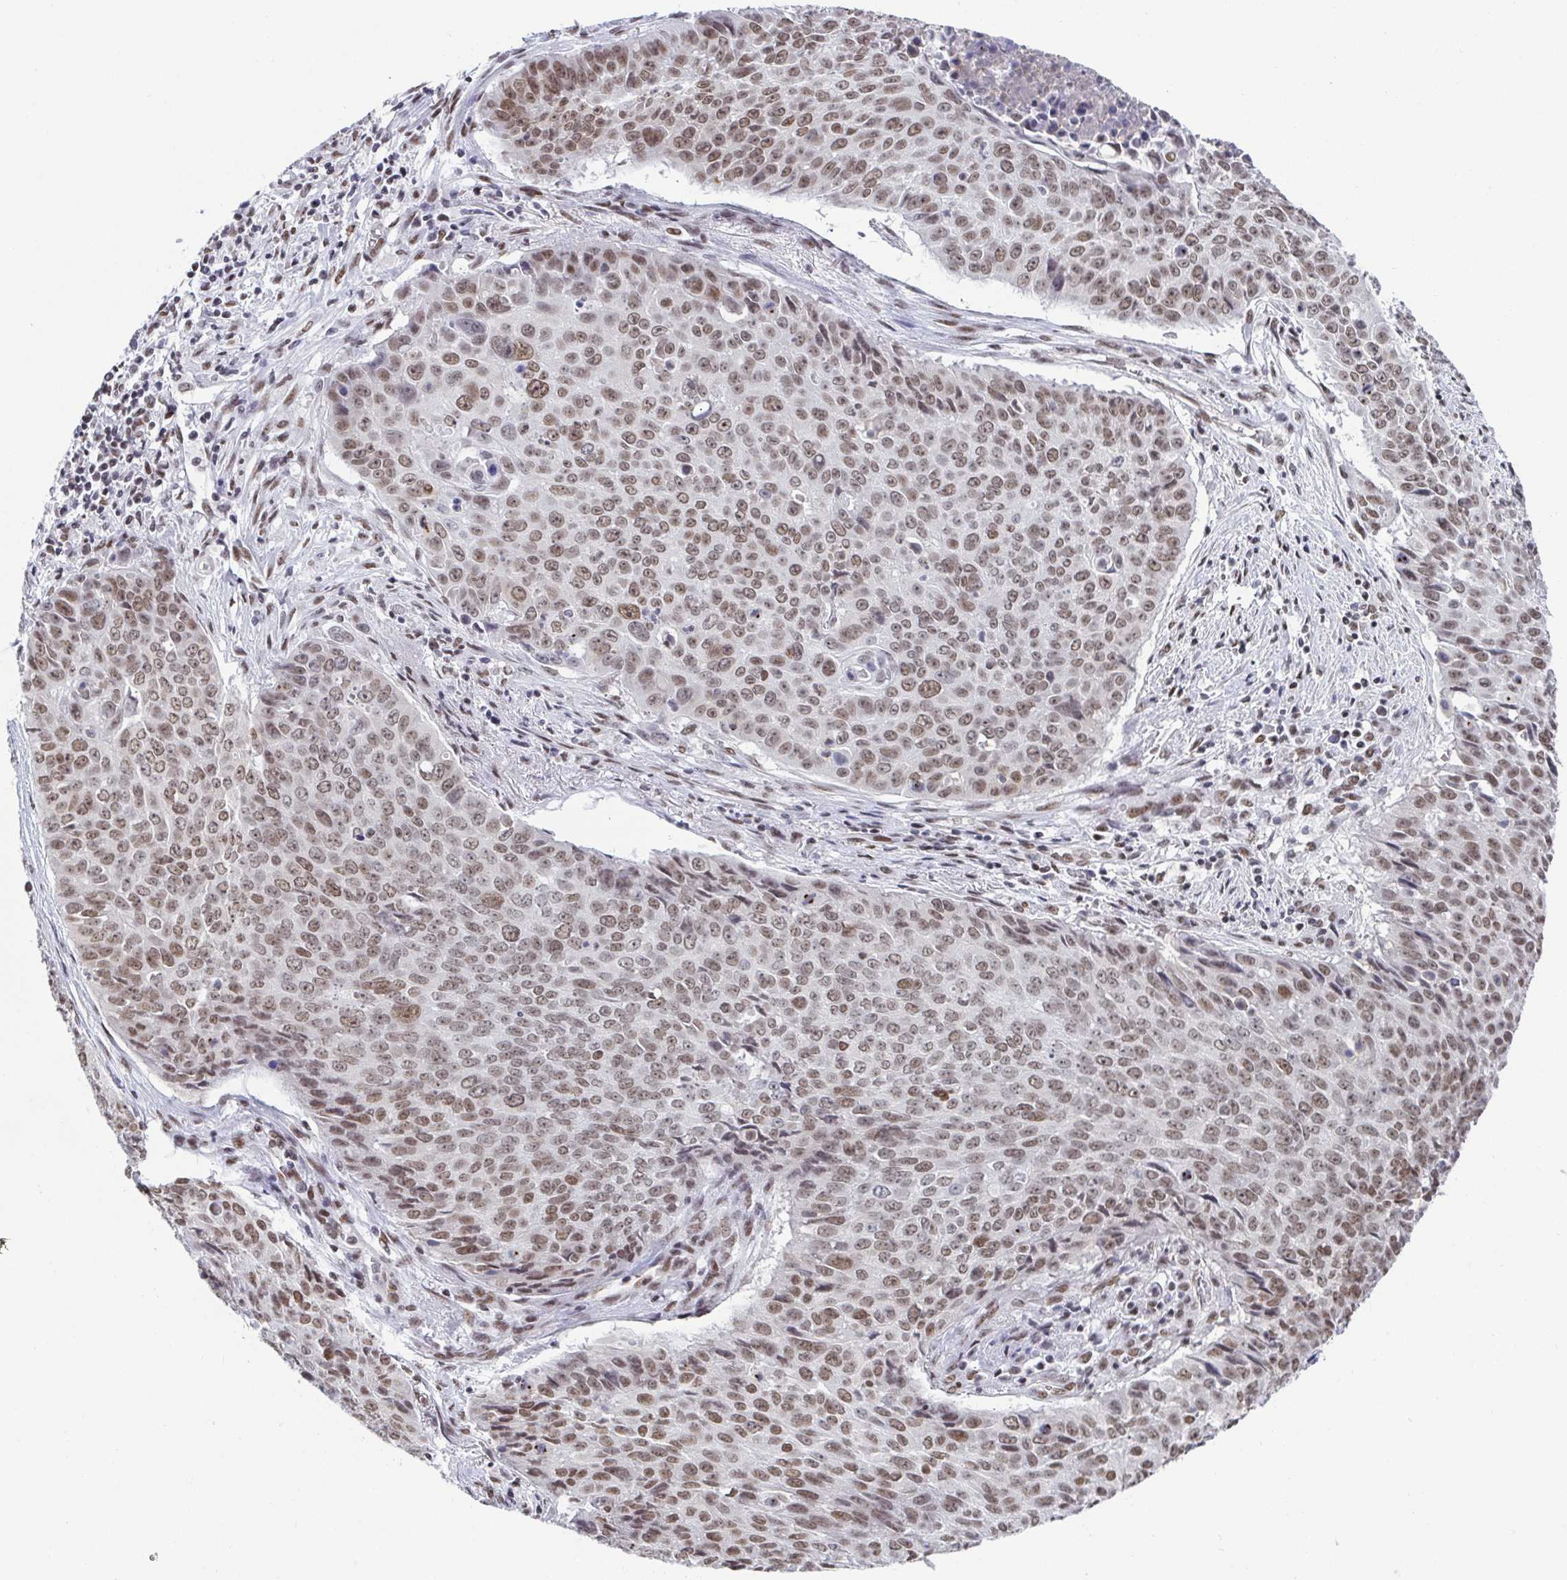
{"staining": {"intensity": "moderate", "quantity": ">75%", "location": "nuclear"}, "tissue": "lung cancer", "cell_type": "Tumor cells", "image_type": "cancer", "snomed": [{"axis": "morphology", "description": "Normal tissue, NOS"}, {"axis": "morphology", "description": "Squamous cell carcinoma, NOS"}, {"axis": "topography", "description": "Bronchus"}, {"axis": "topography", "description": "Lung"}], "caption": "Immunohistochemistry (IHC) image of neoplastic tissue: human squamous cell carcinoma (lung) stained using IHC demonstrates medium levels of moderate protein expression localized specifically in the nuclear of tumor cells, appearing as a nuclear brown color.", "gene": "SLC7A10", "patient": {"sex": "male", "age": 64}}